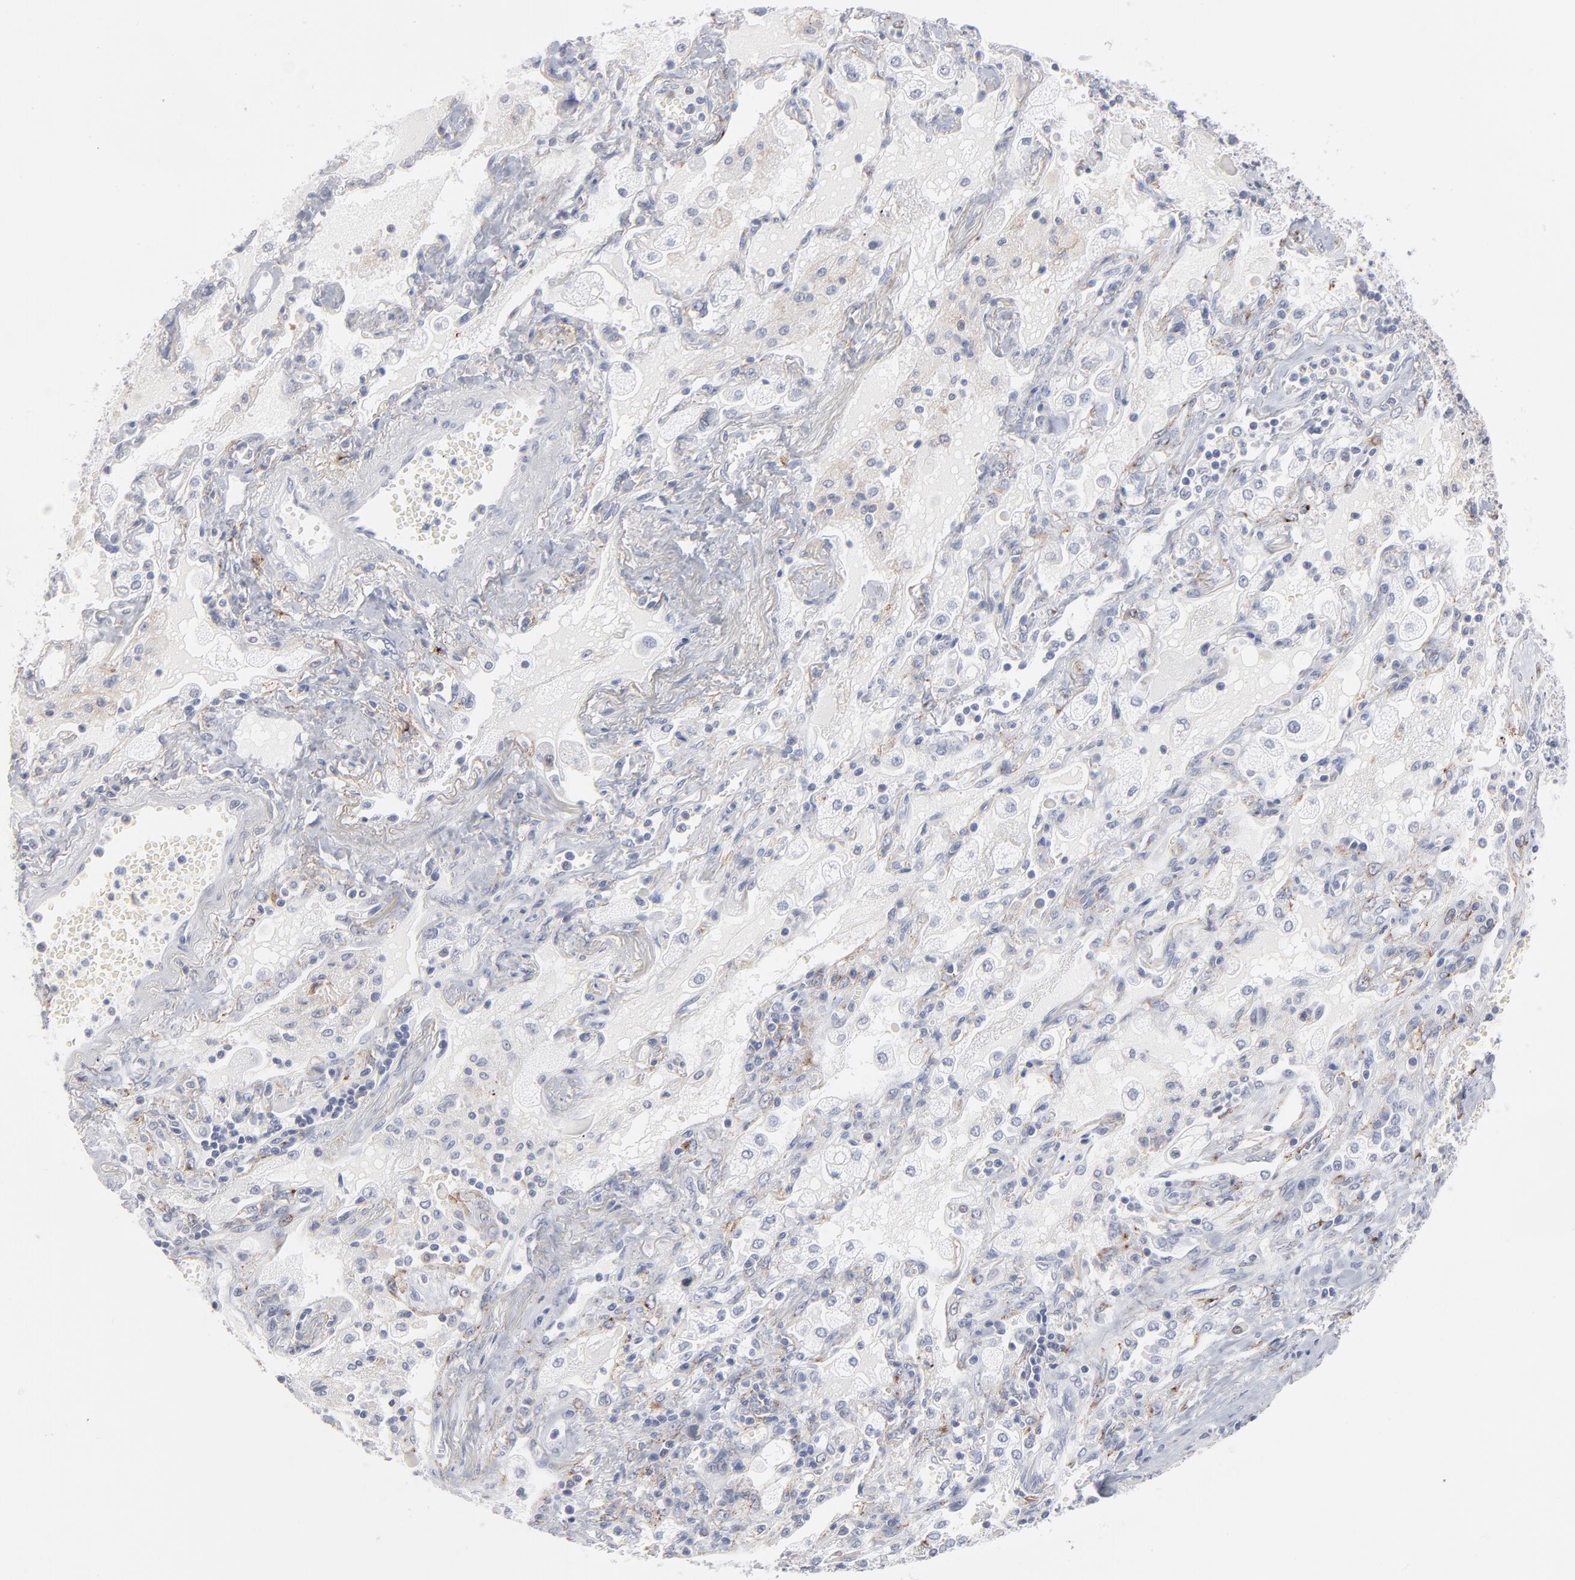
{"staining": {"intensity": "negative", "quantity": "none", "location": "none"}, "tissue": "lung cancer", "cell_type": "Tumor cells", "image_type": "cancer", "snomed": [{"axis": "morphology", "description": "Squamous cell carcinoma, NOS"}, {"axis": "topography", "description": "Lung"}], "caption": "DAB immunohistochemical staining of lung cancer reveals no significant positivity in tumor cells.", "gene": "AURKA", "patient": {"sex": "female", "age": 76}}